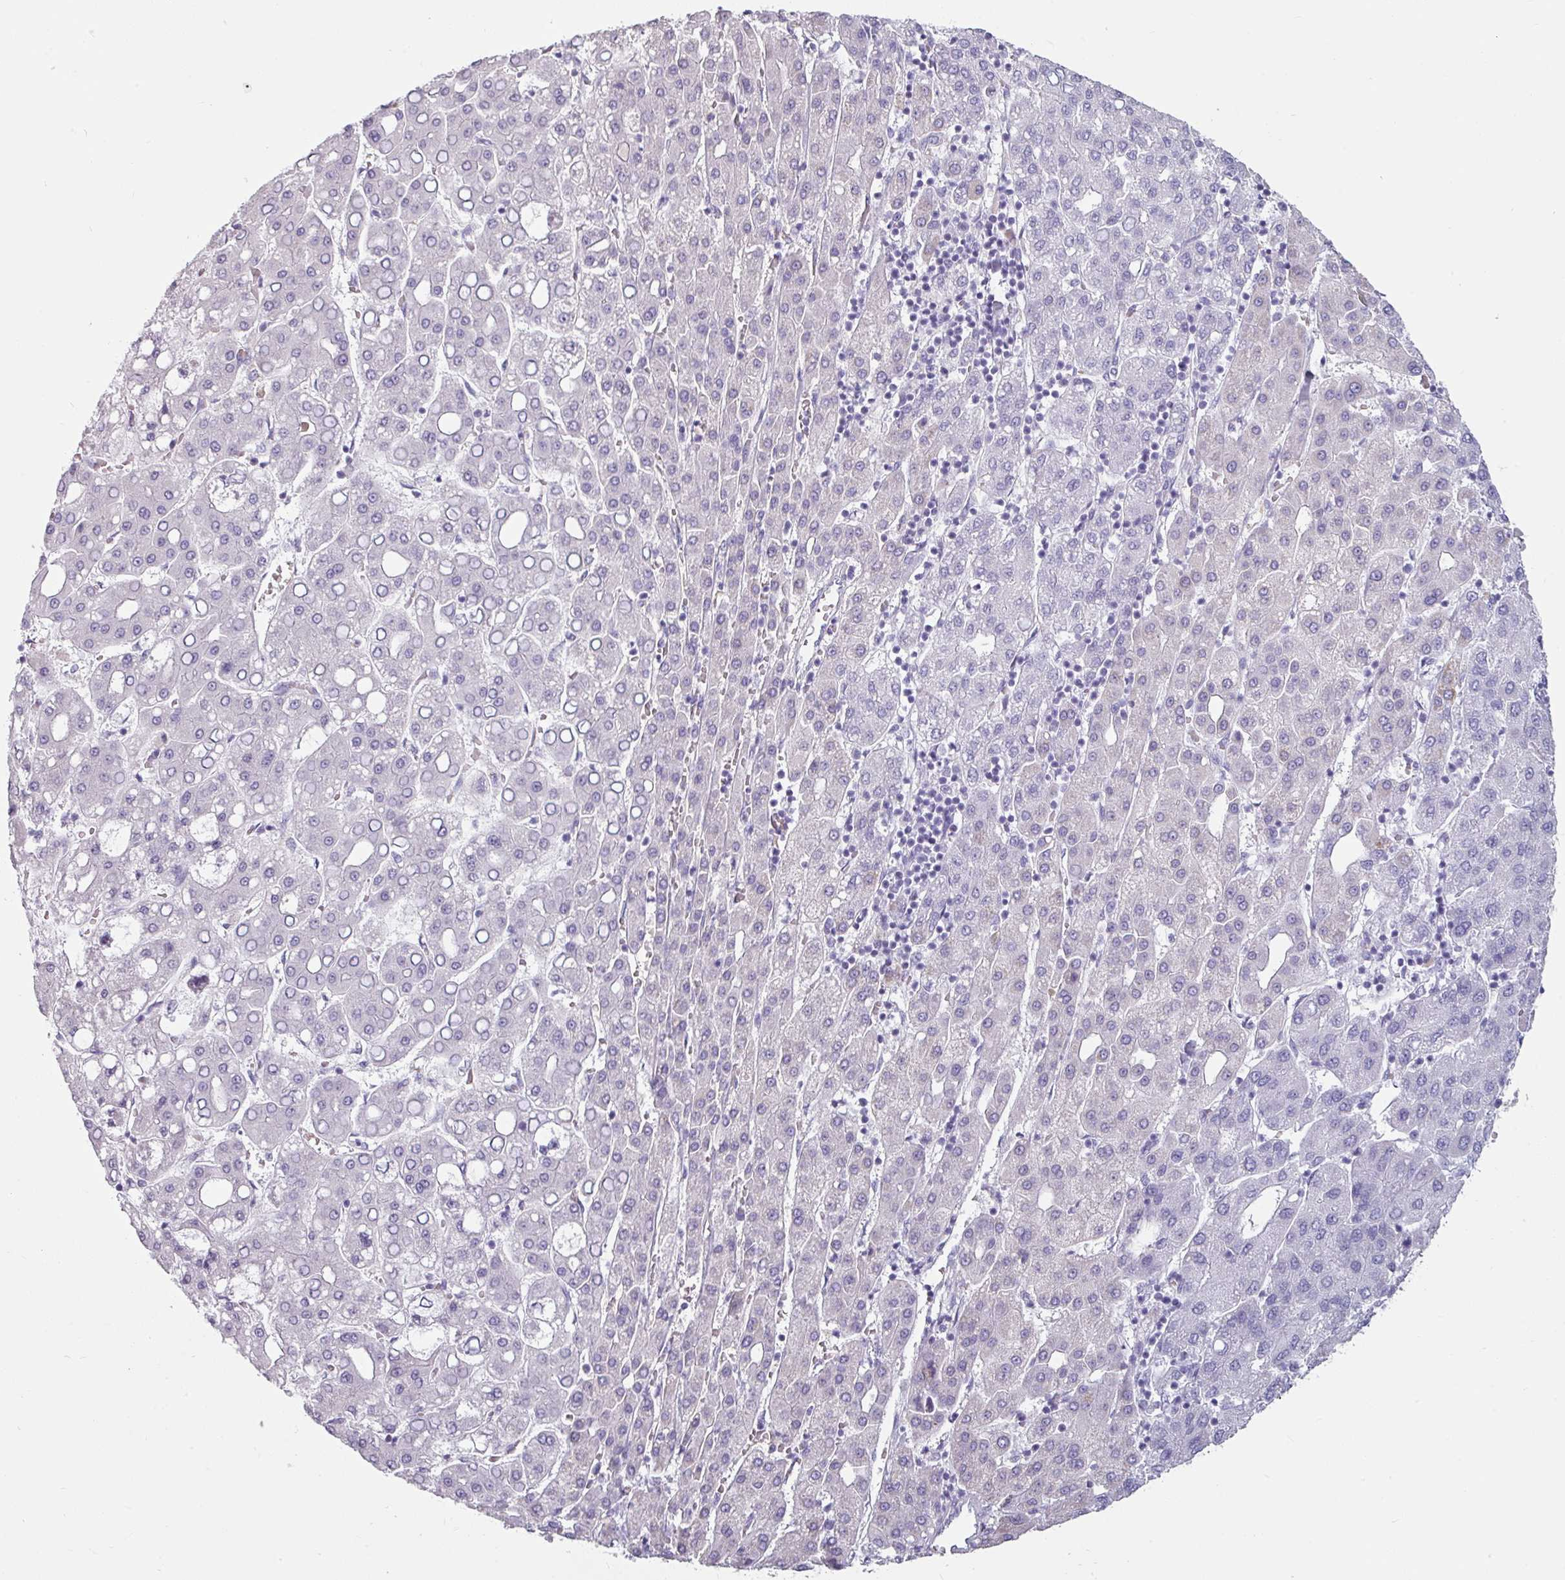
{"staining": {"intensity": "negative", "quantity": "none", "location": "none"}, "tissue": "liver cancer", "cell_type": "Tumor cells", "image_type": "cancer", "snomed": [{"axis": "morphology", "description": "Carcinoma, Hepatocellular, NOS"}, {"axis": "topography", "description": "Liver"}], "caption": "DAB (3,3'-diaminobenzidine) immunohistochemical staining of human liver cancer shows no significant staining in tumor cells. The staining was performed using DAB (3,3'-diaminobenzidine) to visualize the protein expression in brown, while the nuclei were stained in blue with hematoxylin (Magnification: 20x).", "gene": "CLCA1", "patient": {"sex": "male", "age": 65}}